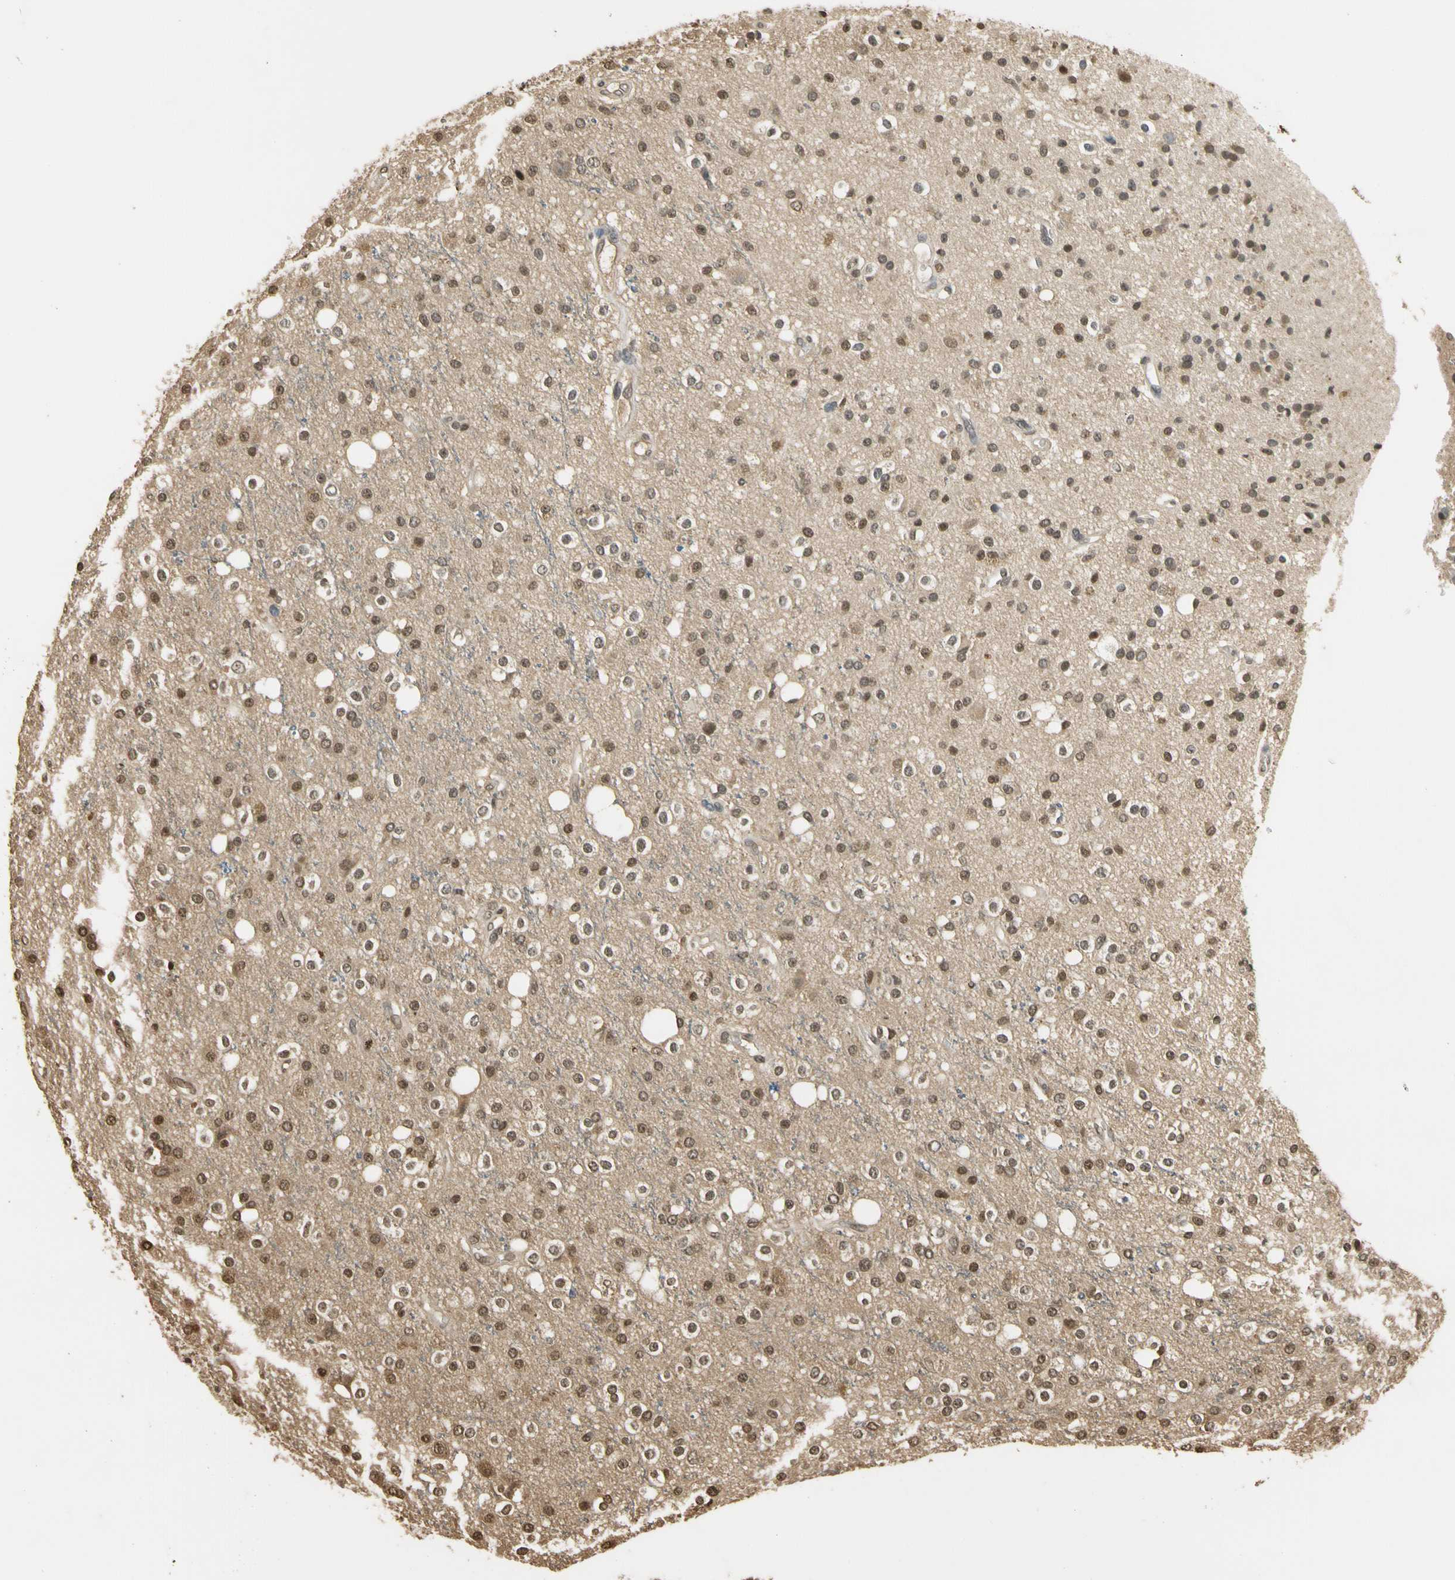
{"staining": {"intensity": "moderate", "quantity": ">75%", "location": "cytoplasmic/membranous,nuclear"}, "tissue": "glioma", "cell_type": "Tumor cells", "image_type": "cancer", "snomed": [{"axis": "morphology", "description": "Glioma, malignant, High grade"}, {"axis": "topography", "description": "Brain"}], "caption": "This micrograph exhibits IHC staining of malignant glioma (high-grade), with medium moderate cytoplasmic/membranous and nuclear staining in about >75% of tumor cells.", "gene": "SOD1", "patient": {"sex": "male", "age": 47}}